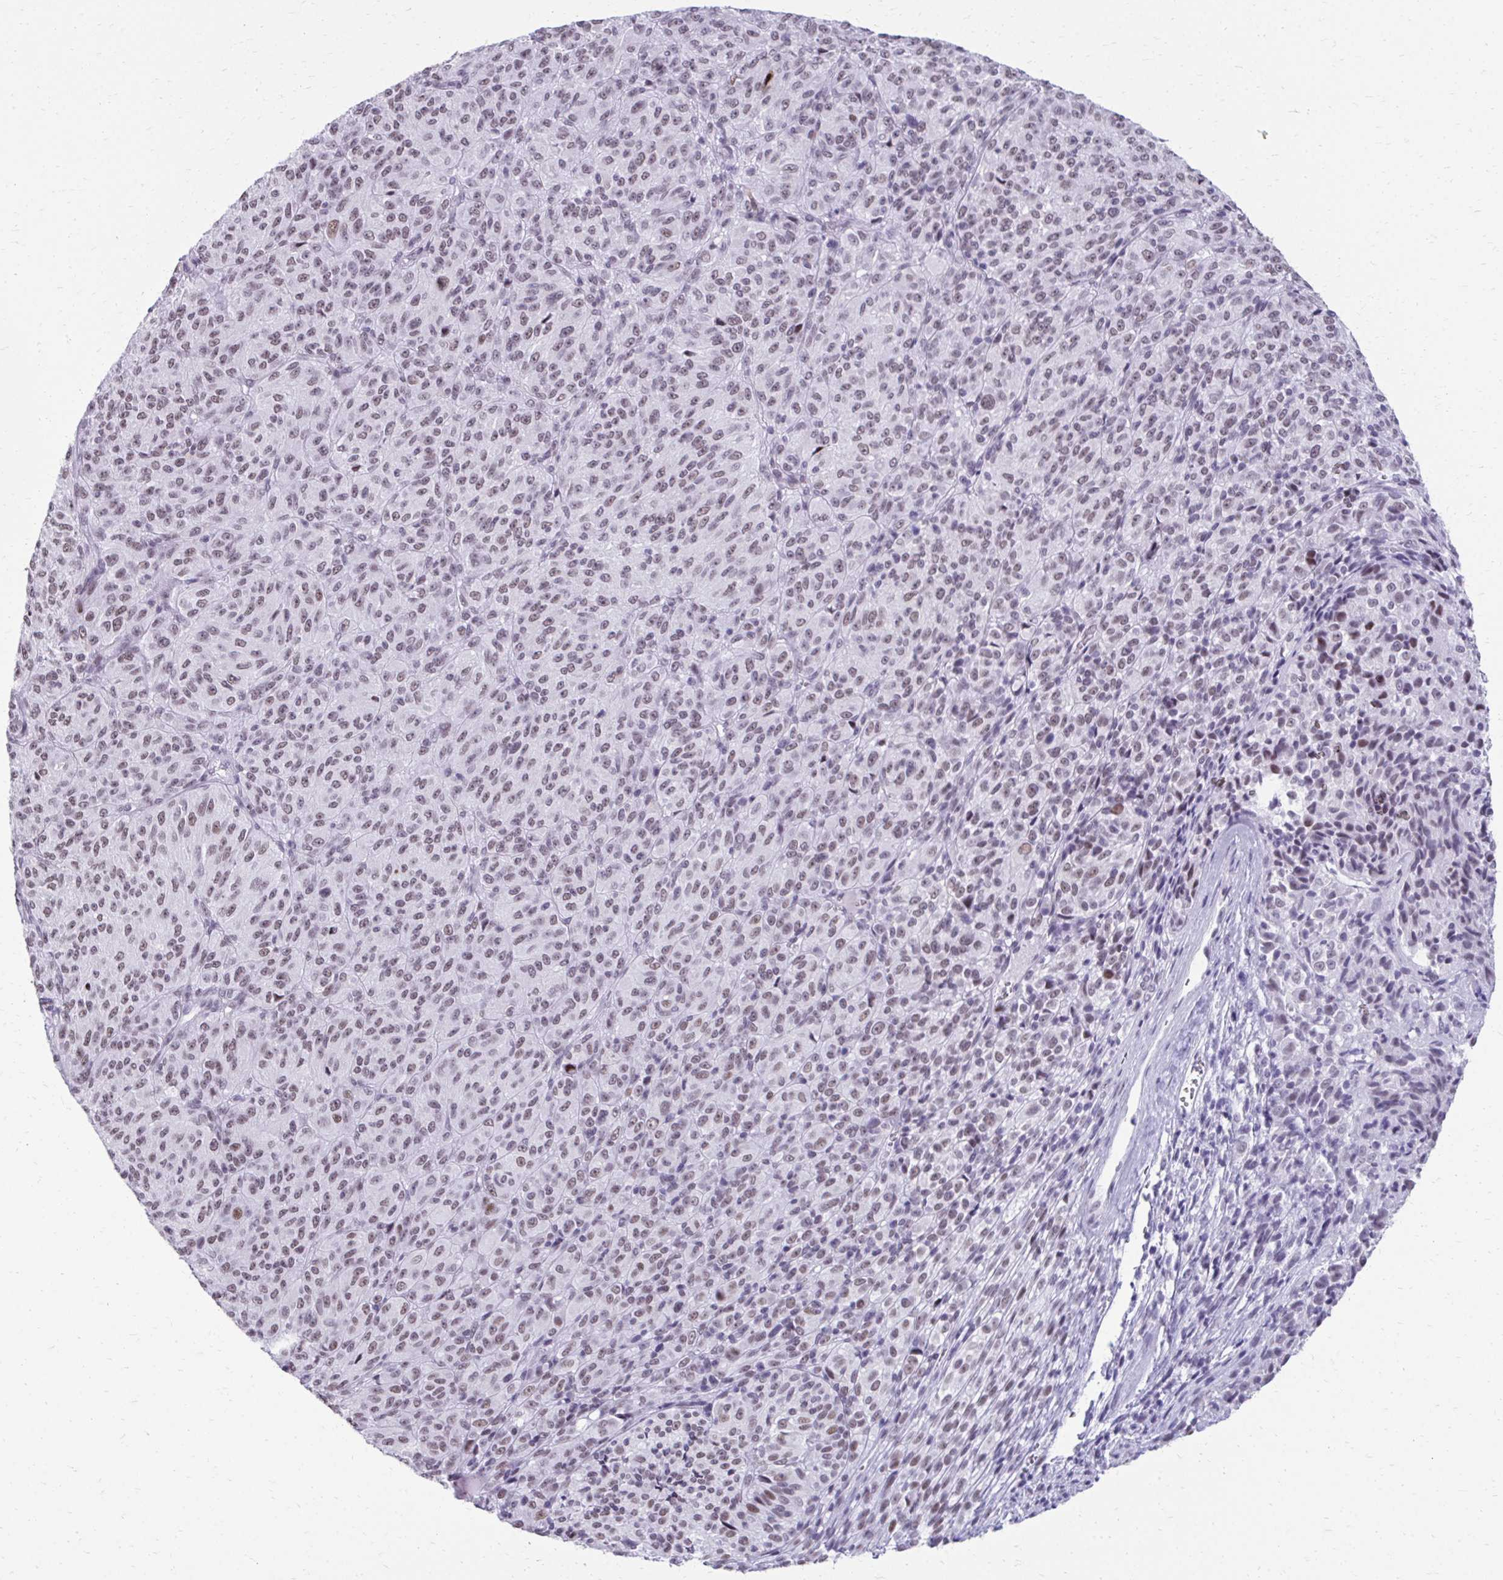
{"staining": {"intensity": "weak", "quantity": "25%-75%", "location": "nuclear"}, "tissue": "melanoma", "cell_type": "Tumor cells", "image_type": "cancer", "snomed": [{"axis": "morphology", "description": "Malignant melanoma, Metastatic site"}, {"axis": "topography", "description": "Brain"}], "caption": "Human melanoma stained with a brown dye demonstrates weak nuclear positive expression in about 25%-75% of tumor cells.", "gene": "SS18", "patient": {"sex": "female", "age": 56}}